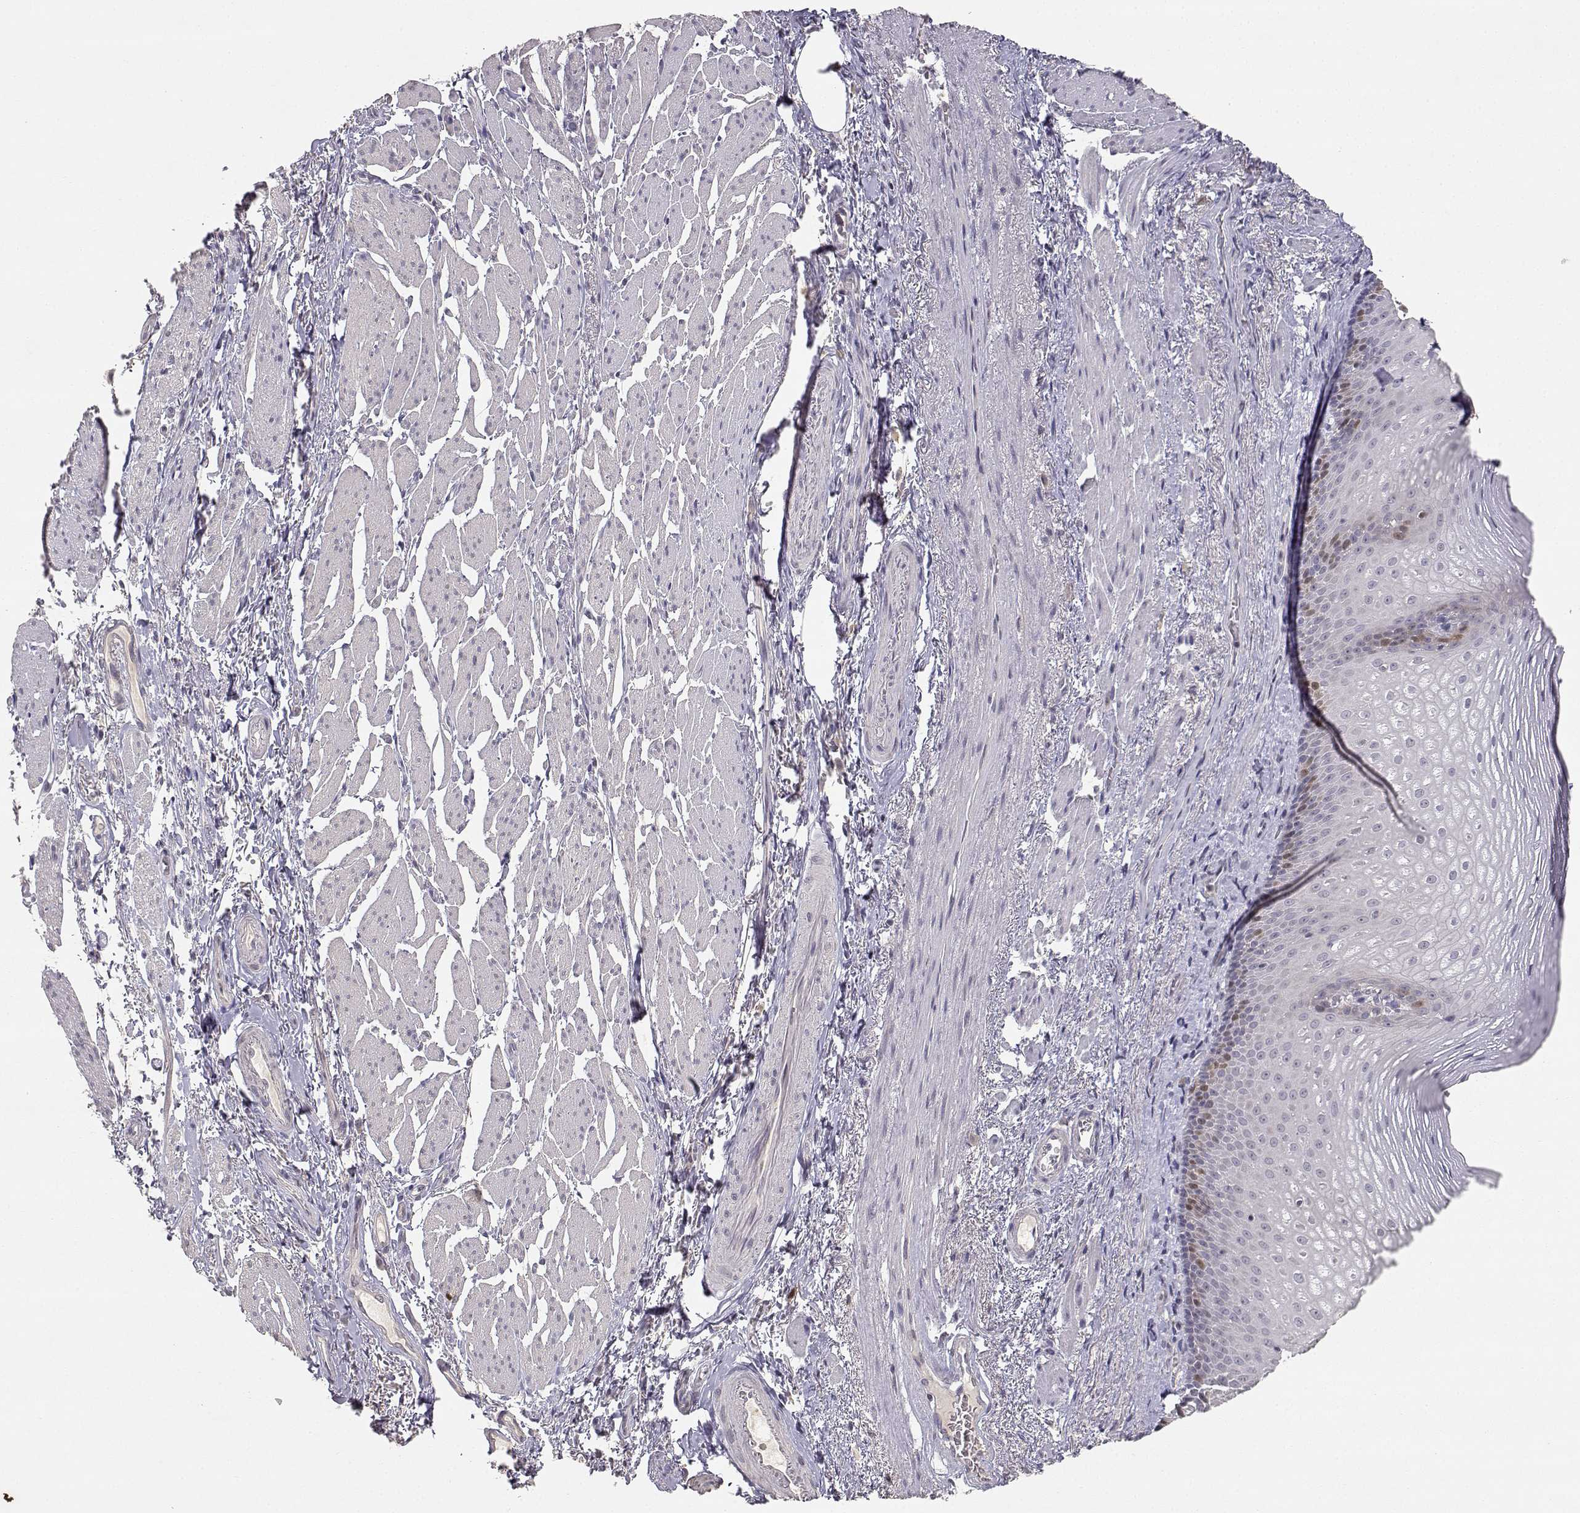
{"staining": {"intensity": "moderate", "quantity": "<25%", "location": "nuclear"}, "tissue": "esophagus", "cell_type": "Squamous epithelial cells", "image_type": "normal", "snomed": [{"axis": "morphology", "description": "Normal tissue, NOS"}, {"axis": "topography", "description": "Esophagus"}], "caption": "IHC staining of normal esophagus, which shows low levels of moderate nuclear staining in about <25% of squamous epithelial cells indicating moderate nuclear protein expression. The staining was performed using DAB (3,3'-diaminobenzidine) (brown) for protein detection and nuclei were counterstained in hematoxylin (blue).", "gene": "RAD51", "patient": {"sex": "male", "age": 76}}